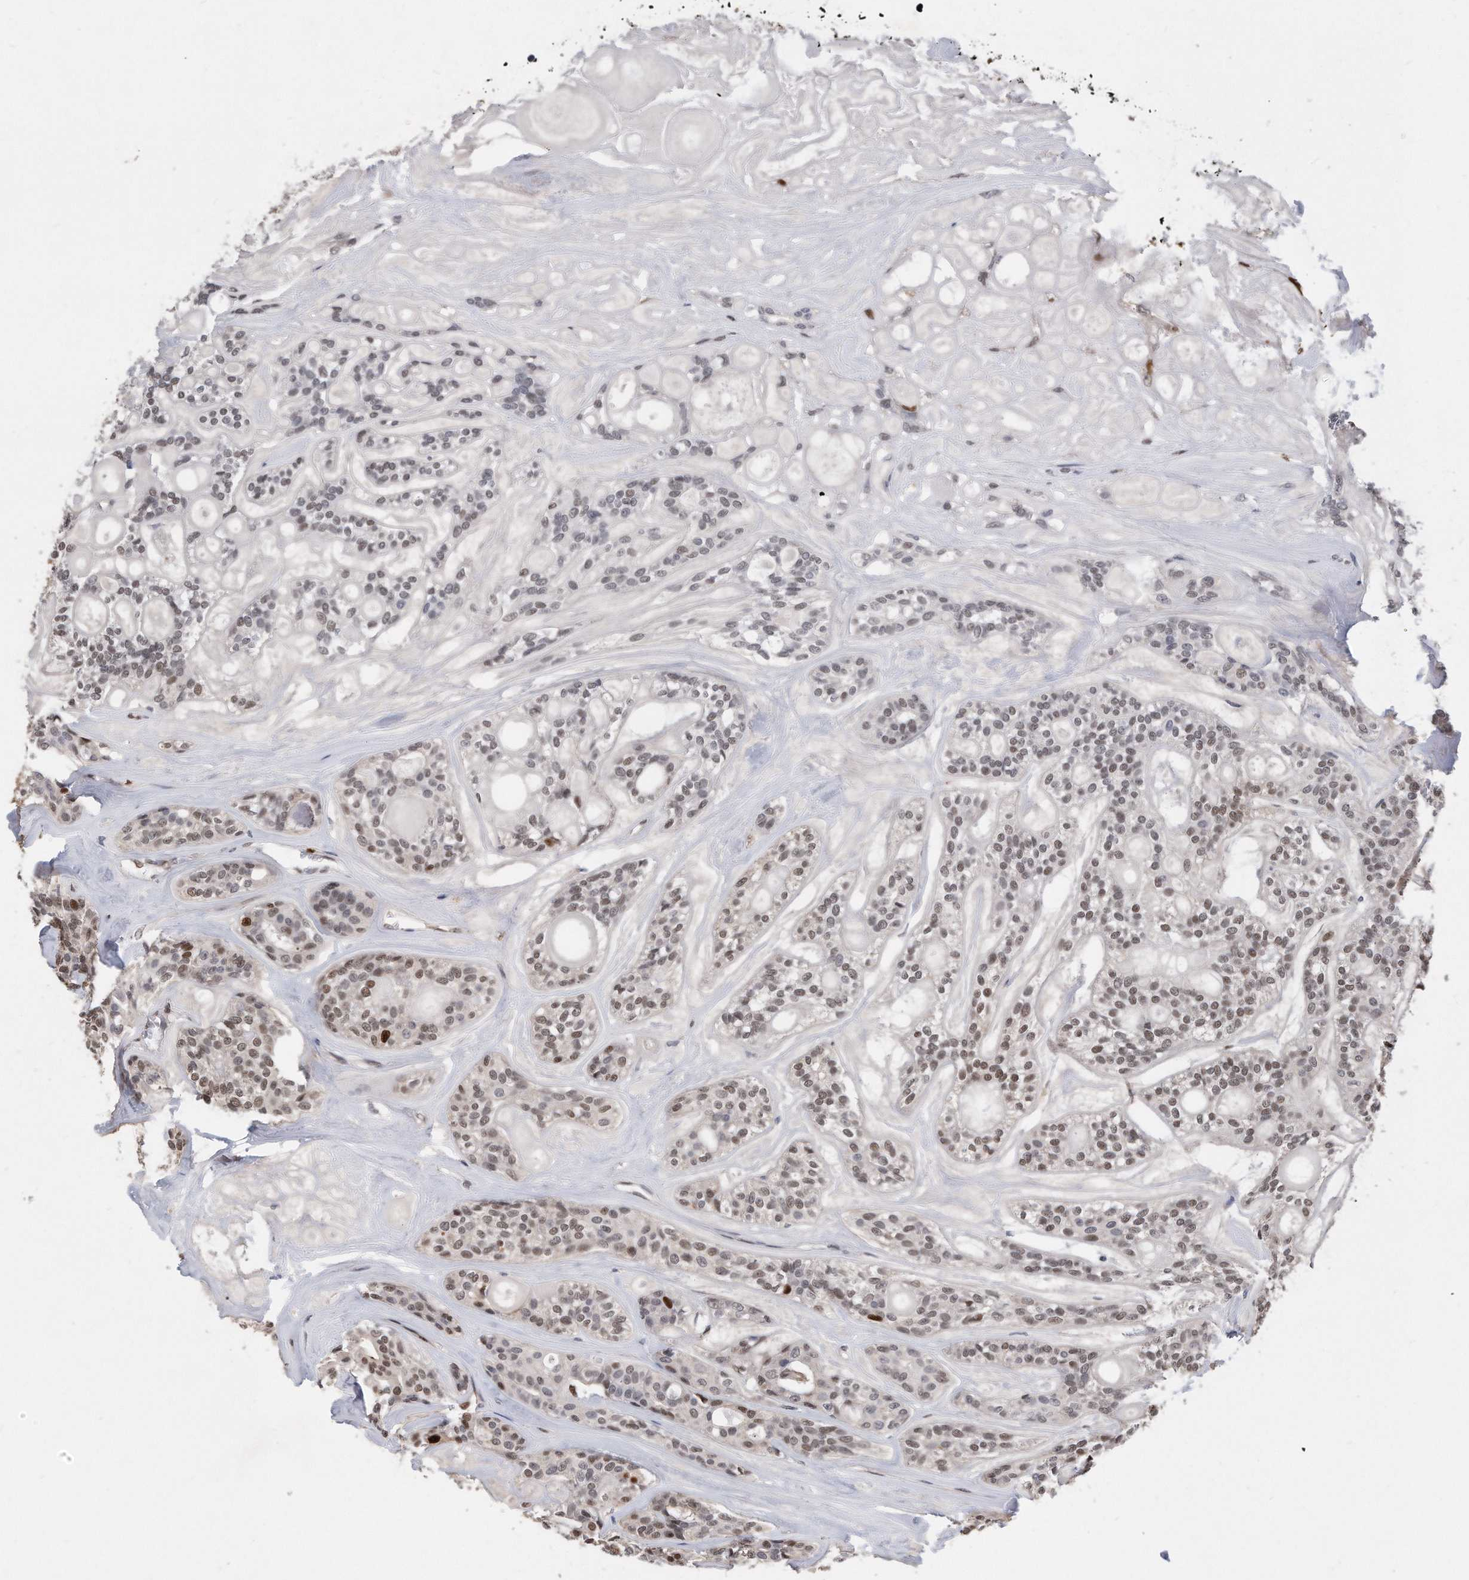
{"staining": {"intensity": "moderate", "quantity": "<25%", "location": "nuclear"}, "tissue": "head and neck cancer", "cell_type": "Tumor cells", "image_type": "cancer", "snomed": [{"axis": "morphology", "description": "Adenocarcinoma, NOS"}, {"axis": "topography", "description": "Head-Neck"}], "caption": "High-magnification brightfield microscopy of head and neck cancer stained with DAB (3,3'-diaminobenzidine) (brown) and counterstained with hematoxylin (blue). tumor cells exhibit moderate nuclear staining is present in about<25% of cells. (DAB IHC with brightfield microscopy, high magnification).", "gene": "PCNA", "patient": {"sex": "male", "age": 66}}